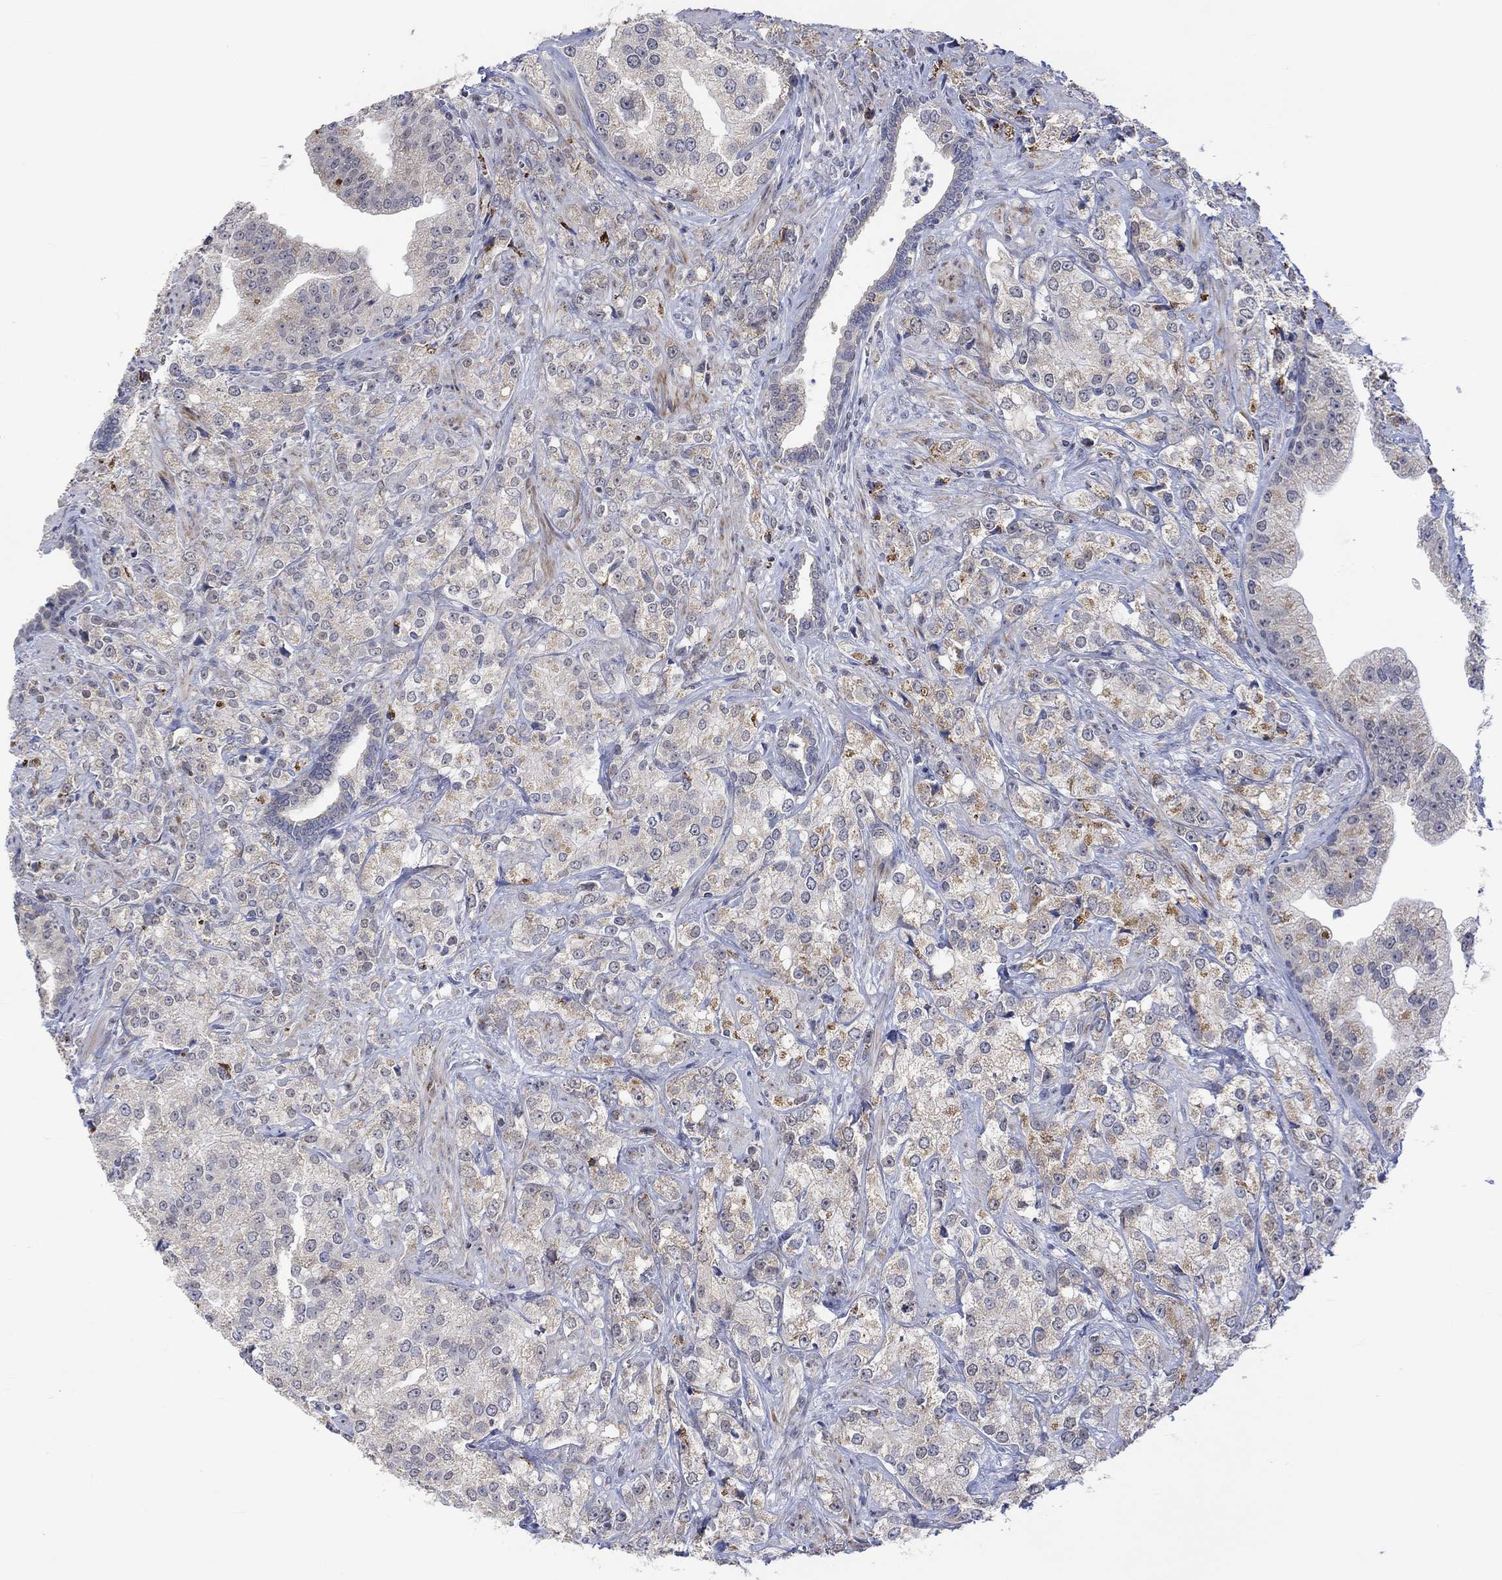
{"staining": {"intensity": "moderate", "quantity": "<25%", "location": "cytoplasmic/membranous"}, "tissue": "prostate cancer", "cell_type": "Tumor cells", "image_type": "cancer", "snomed": [{"axis": "morphology", "description": "Adenocarcinoma, NOS"}, {"axis": "topography", "description": "Prostate and seminal vesicle, NOS"}, {"axis": "topography", "description": "Prostate"}], "caption": "Protein staining demonstrates moderate cytoplasmic/membranous staining in about <25% of tumor cells in adenocarcinoma (prostate).", "gene": "SLC48A1", "patient": {"sex": "male", "age": 68}}